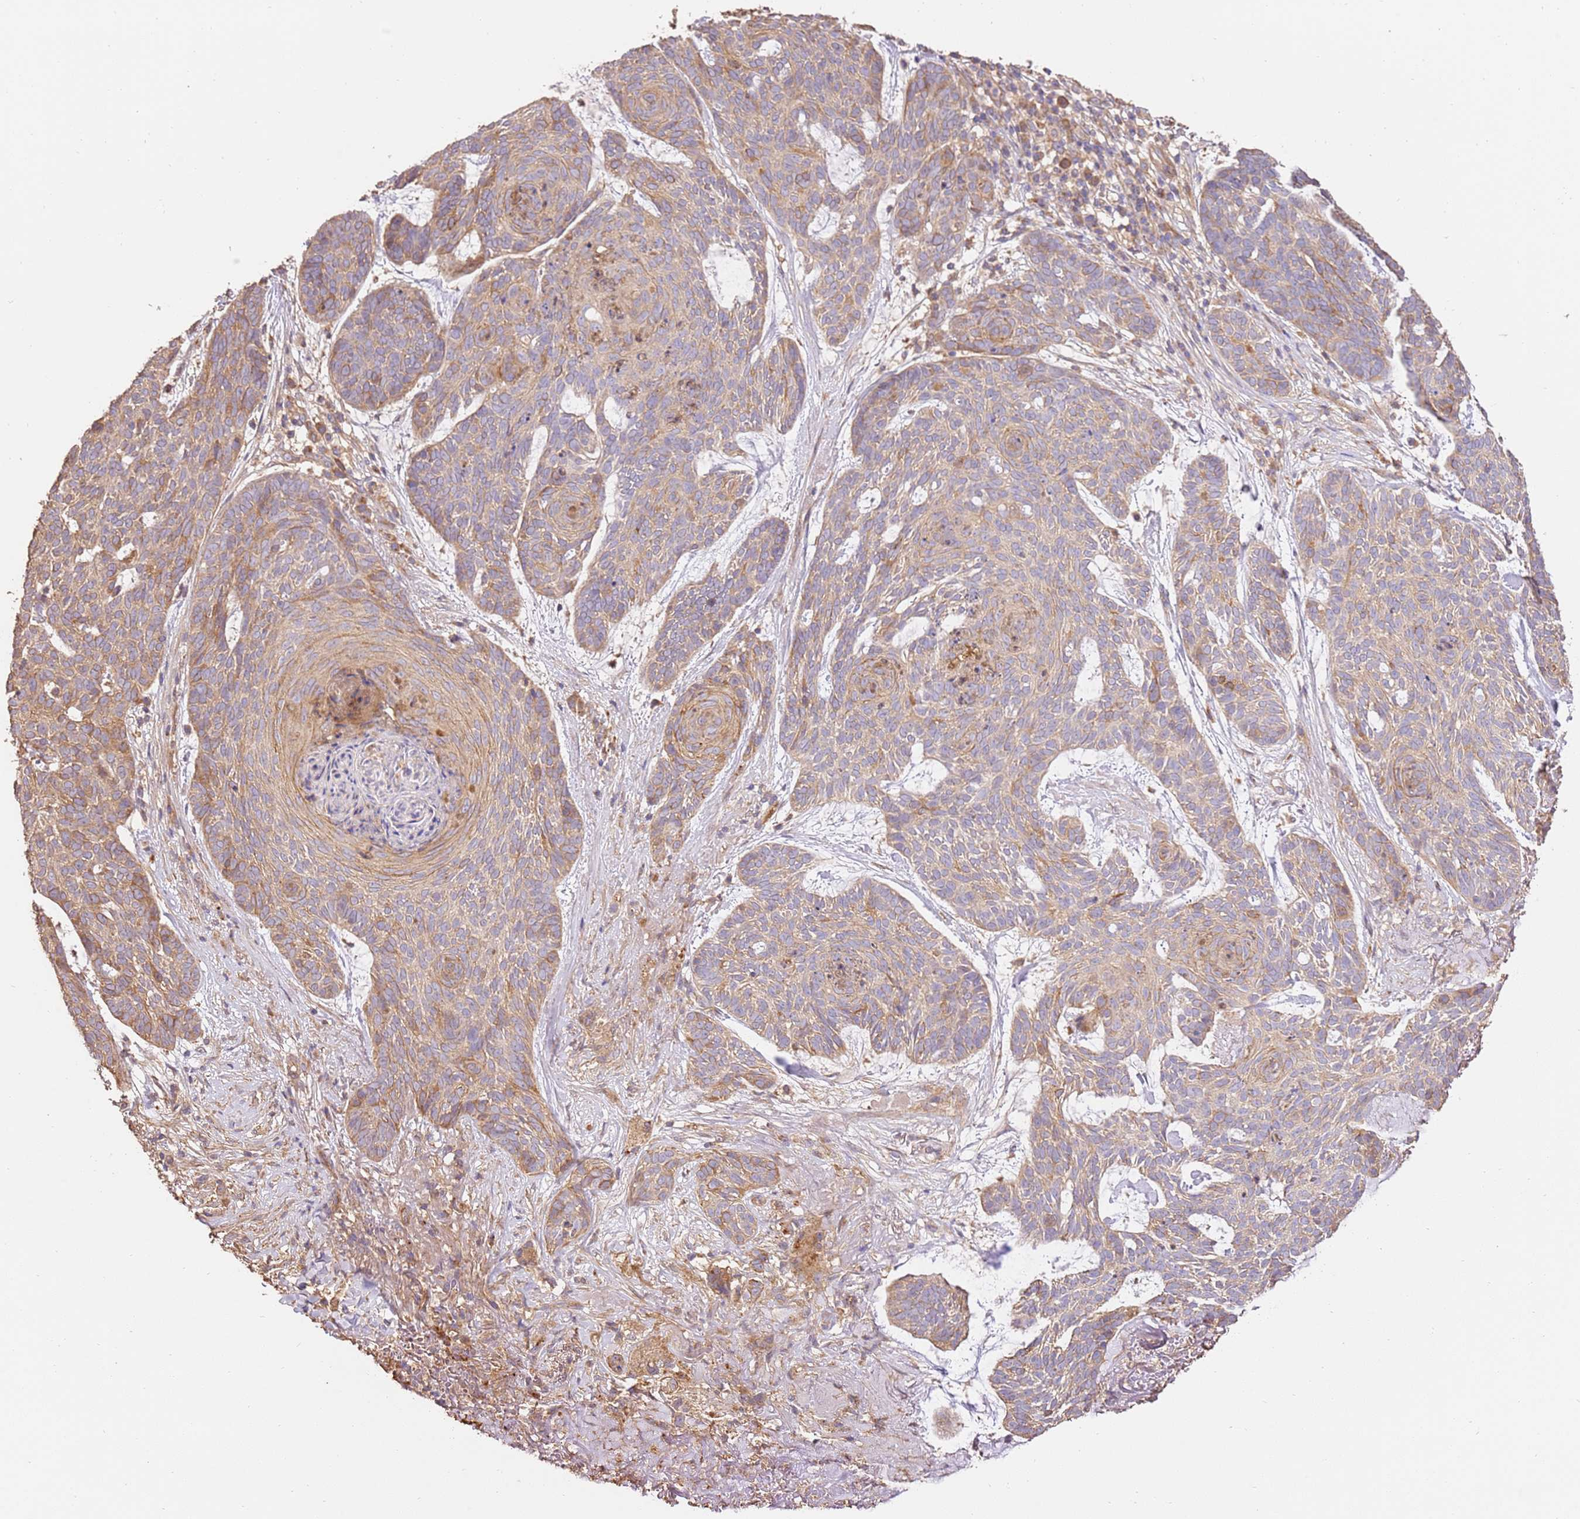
{"staining": {"intensity": "weak", "quantity": "25%-75%", "location": "cytoplasmic/membranous"}, "tissue": "skin cancer", "cell_type": "Tumor cells", "image_type": "cancer", "snomed": [{"axis": "morphology", "description": "Basal cell carcinoma"}, {"axis": "topography", "description": "Skin"}], "caption": "Immunohistochemistry (IHC) staining of skin cancer (basal cell carcinoma), which reveals low levels of weak cytoplasmic/membranous staining in approximately 25%-75% of tumor cells indicating weak cytoplasmic/membranous protein expression. The staining was performed using DAB (3,3'-diaminobenzidine) (brown) for protein detection and nuclei were counterstained in hematoxylin (blue).", "gene": "CEP55", "patient": {"sex": "female", "age": 89}}